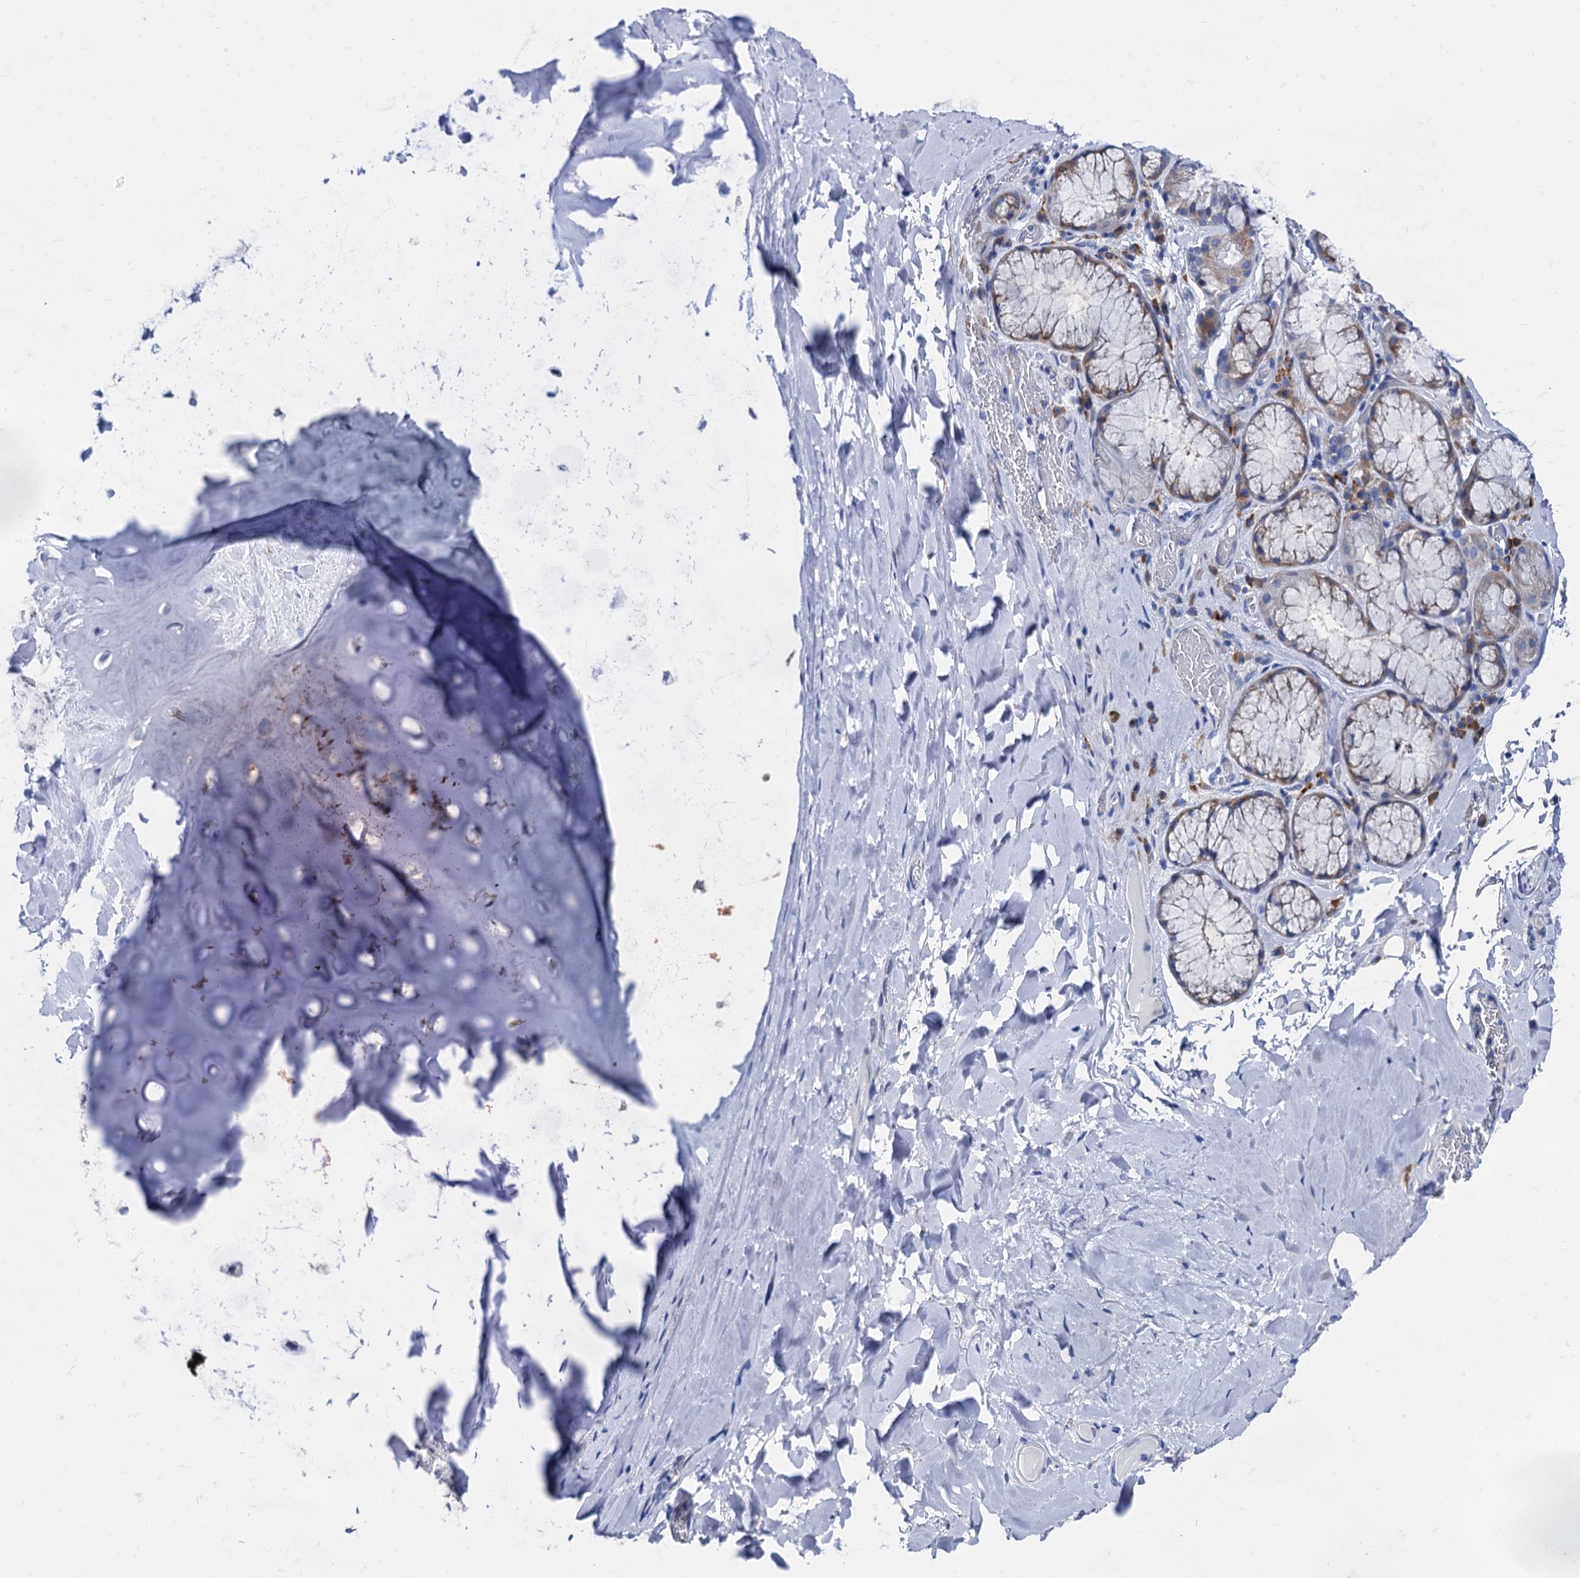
{"staining": {"intensity": "negative", "quantity": "none", "location": "none"}, "tissue": "adipose tissue", "cell_type": "Adipocytes", "image_type": "normal", "snomed": [{"axis": "morphology", "description": "Normal tissue, NOS"}, {"axis": "topography", "description": "Lymph node"}, {"axis": "topography", "description": "Cartilage tissue"}, {"axis": "topography", "description": "Bronchus"}], "caption": "Immunohistochemistry (IHC) histopathology image of normal adipose tissue: human adipose tissue stained with DAB exhibits no significant protein expression in adipocytes. (Immunohistochemistry (IHC), brightfield microscopy, high magnification).", "gene": "FOXR2", "patient": {"sex": "male", "age": 63}}